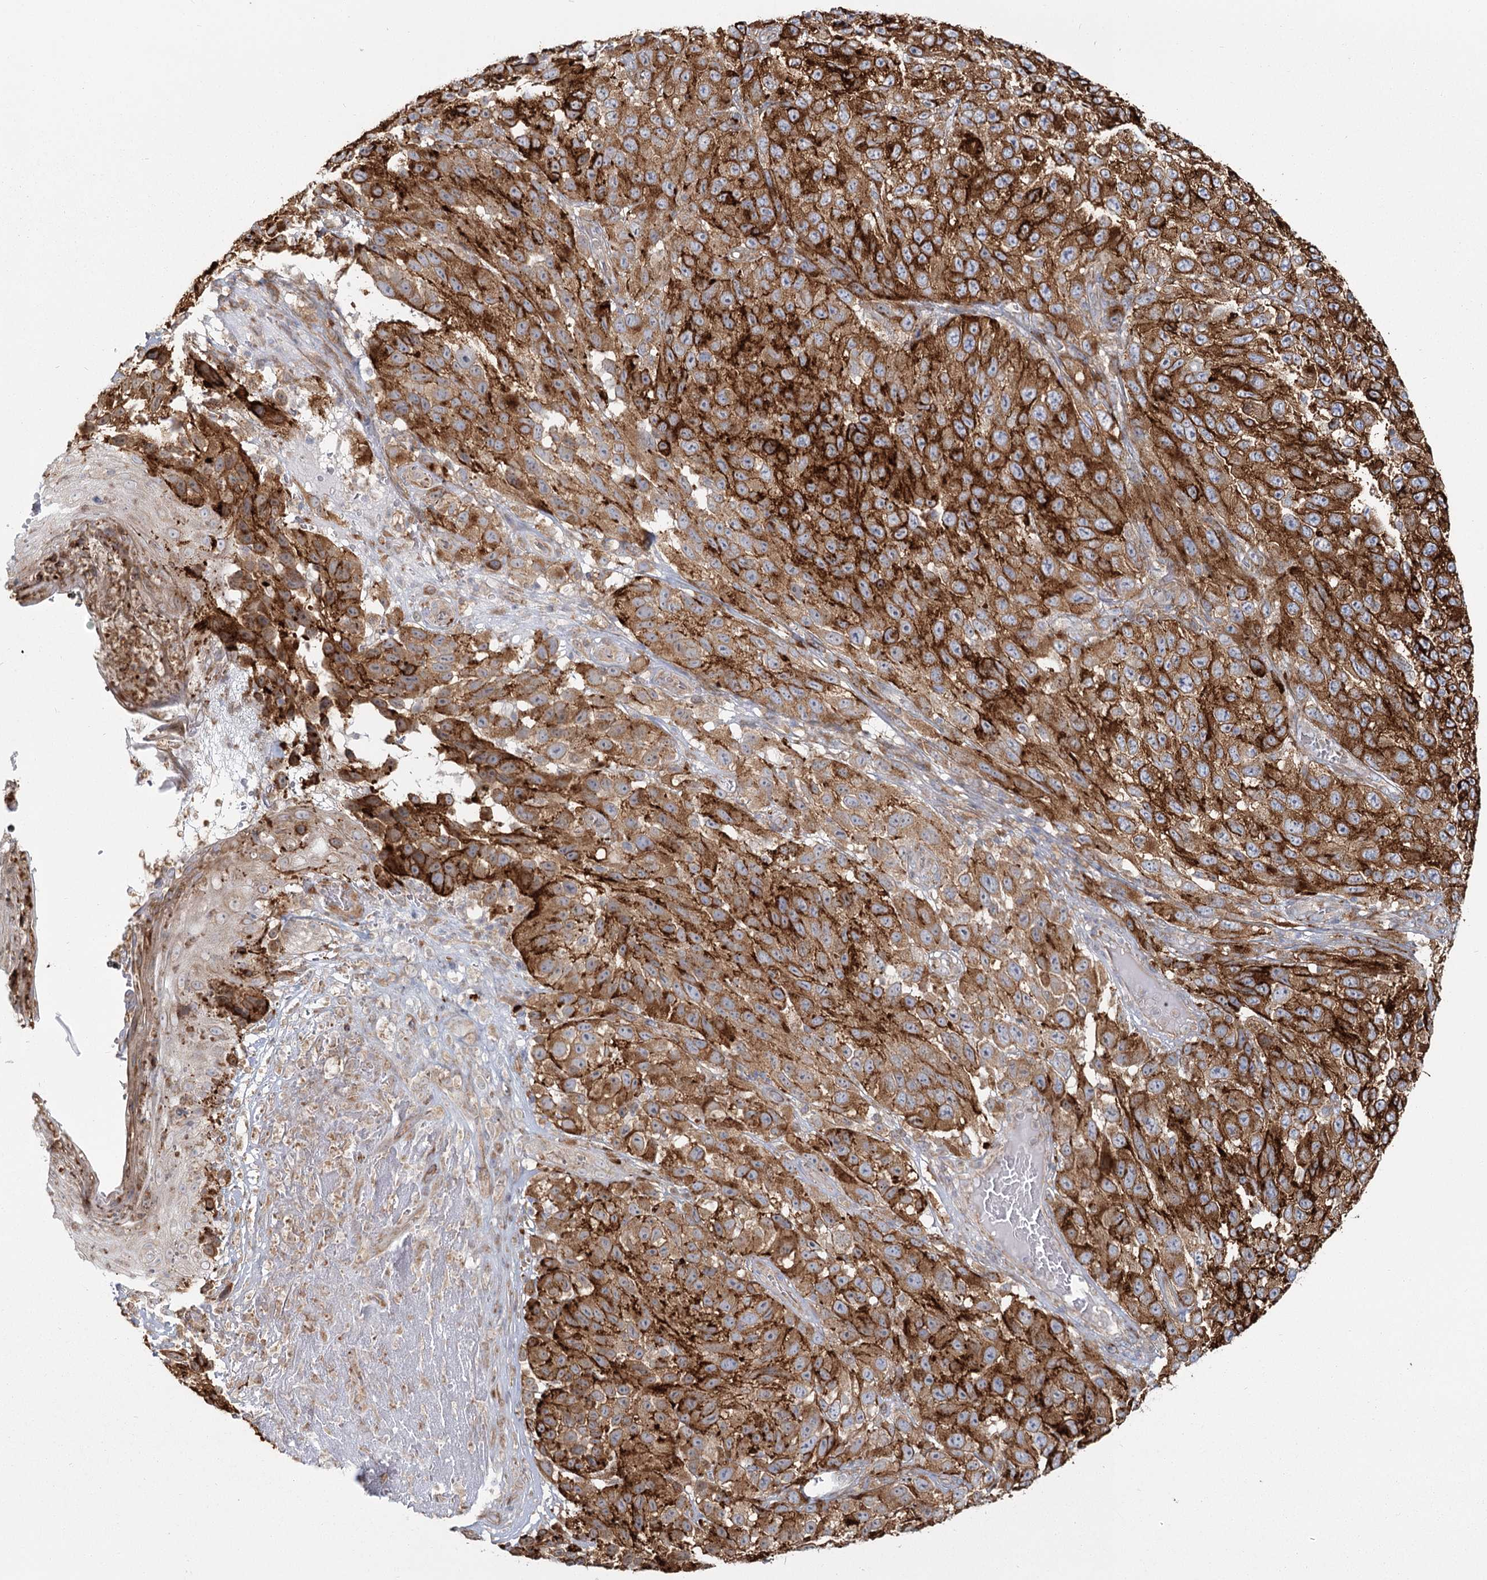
{"staining": {"intensity": "strong", "quantity": ">75%", "location": "cytoplasmic/membranous"}, "tissue": "melanoma", "cell_type": "Tumor cells", "image_type": "cancer", "snomed": [{"axis": "morphology", "description": "Malignant melanoma, NOS"}, {"axis": "topography", "description": "Skin"}], "caption": "Human malignant melanoma stained with a protein marker shows strong staining in tumor cells.", "gene": "HARS2", "patient": {"sex": "female", "age": 96}}